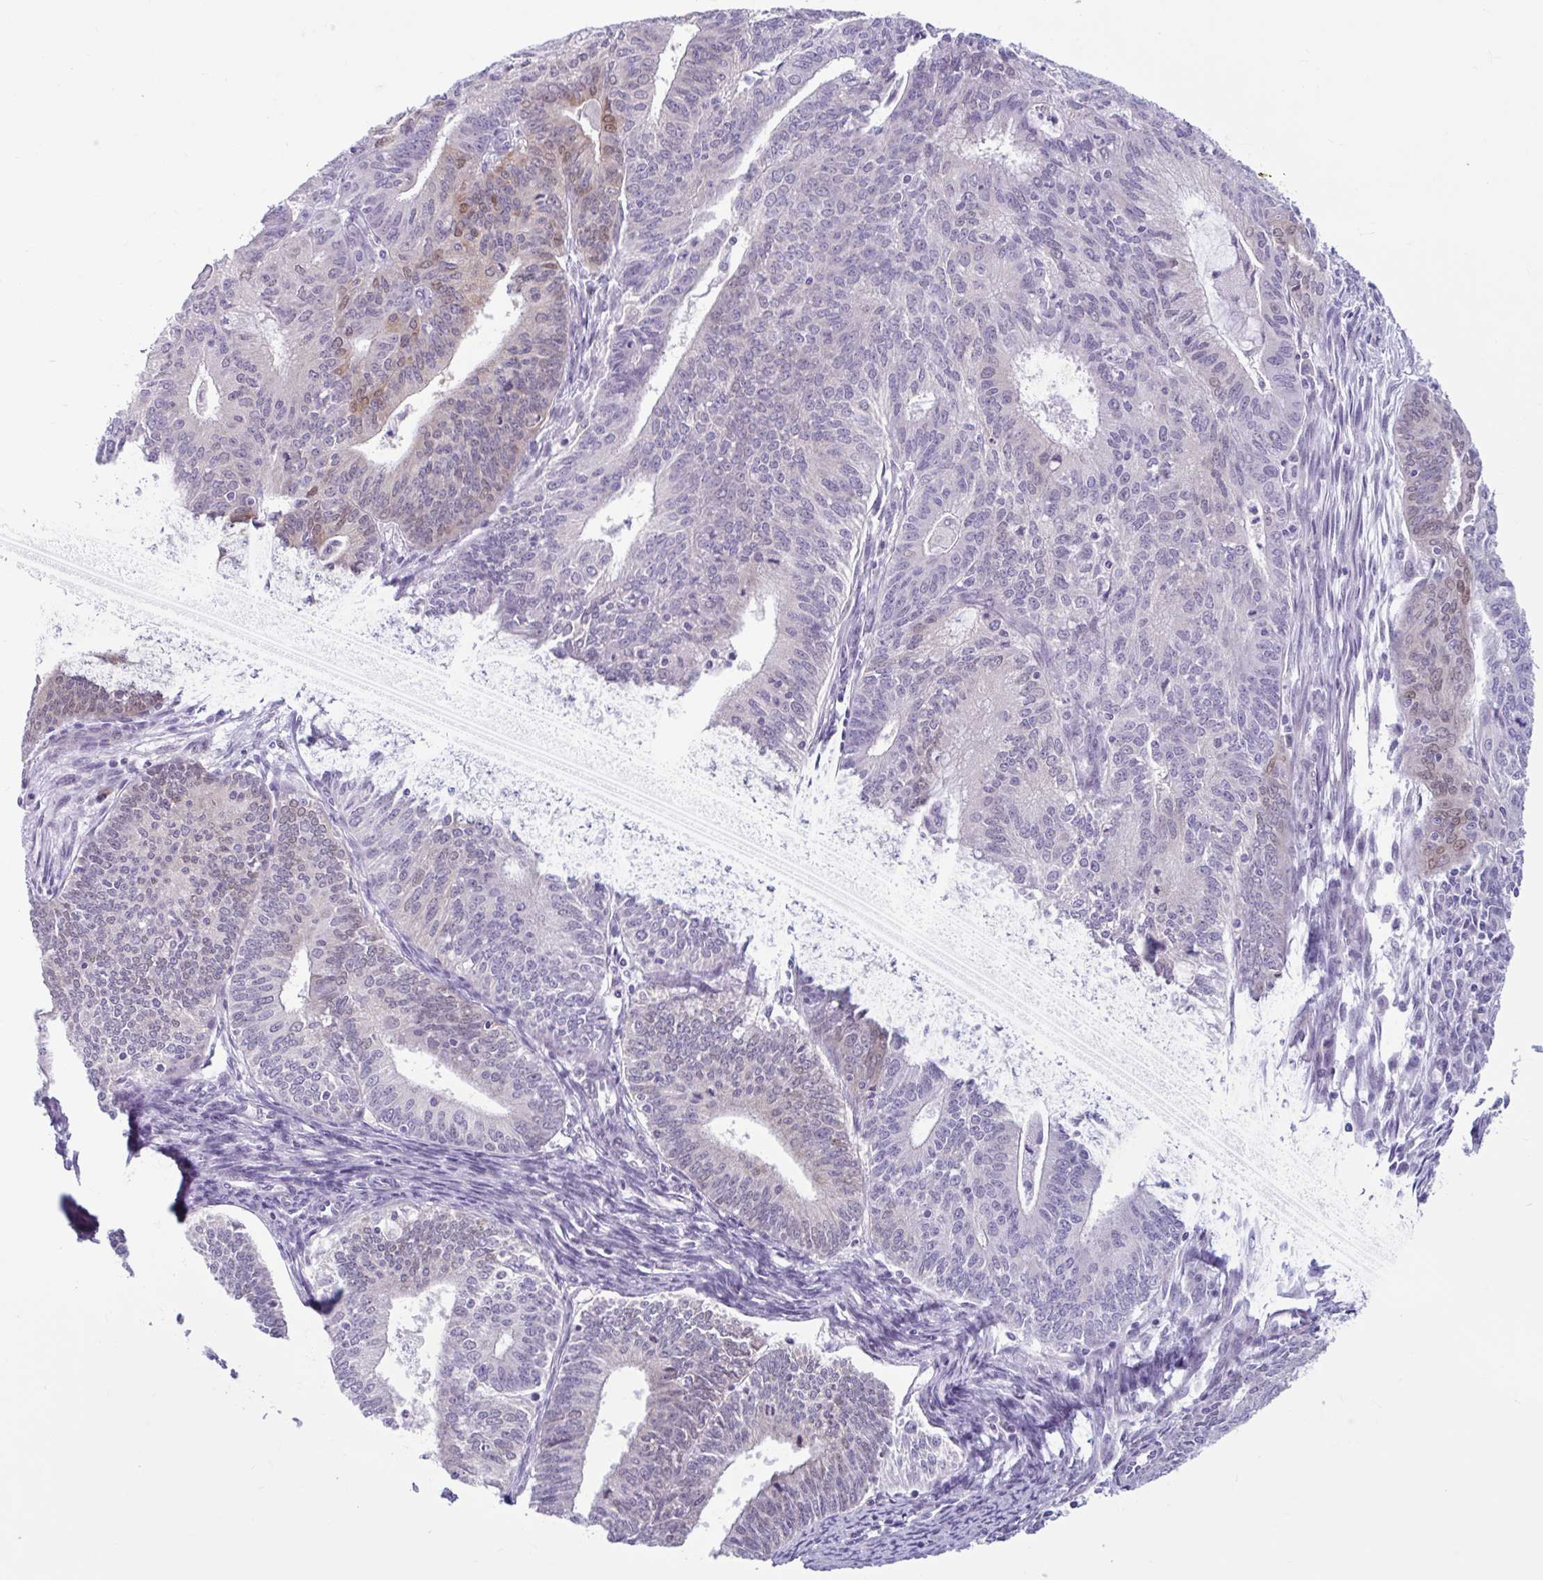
{"staining": {"intensity": "weak", "quantity": "<25%", "location": "cytoplasmic/membranous"}, "tissue": "endometrial cancer", "cell_type": "Tumor cells", "image_type": "cancer", "snomed": [{"axis": "morphology", "description": "Adenocarcinoma, NOS"}, {"axis": "topography", "description": "Endometrium"}], "caption": "There is no significant positivity in tumor cells of endometrial cancer. (DAB IHC visualized using brightfield microscopy, high magnification).", "gene": "FAM153A", "patient": {"sex": "female", "age": 61}}